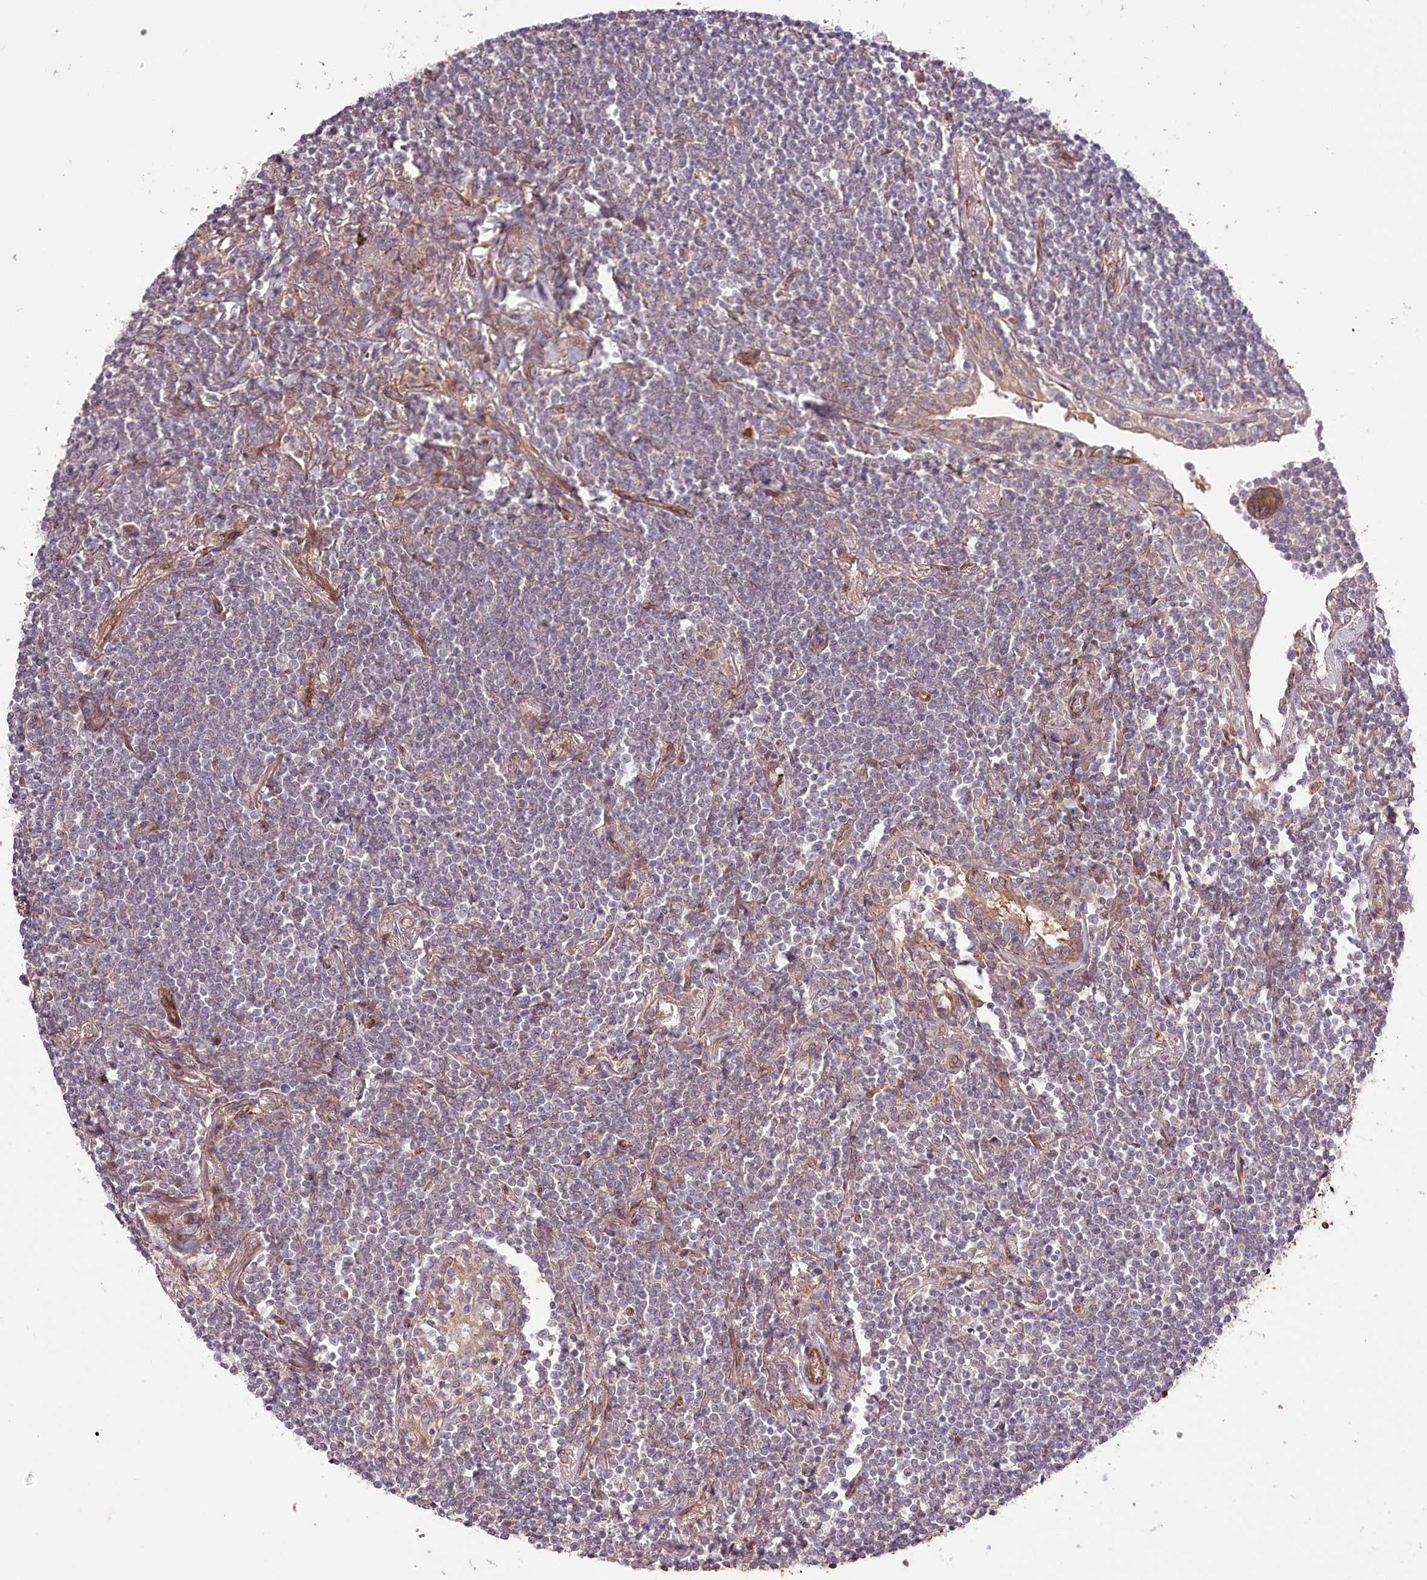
{"staining": {"intensity": "negative", "quantity": "none", "location": "none"}, "tissue": "lymphoma", "cell_type": "Tumor cells", "image_type": "cancer", "snomed": [{"axis": "morphology", "description": "Malignant lymphoma, non-Hodgkin's type, Low grade"}, {"axis": "topography", "description": "Lung"}], "caption": "Immunohistochemistry (IHC) photomicrograph of lymphoma stained for a protein (brown), which displays no staining in tumor cells. (Immunohistochemistry, brightfield microscopy, high magnification).", "gene": "TRUB1", "patient": {"sex": "female", "age": 71}}